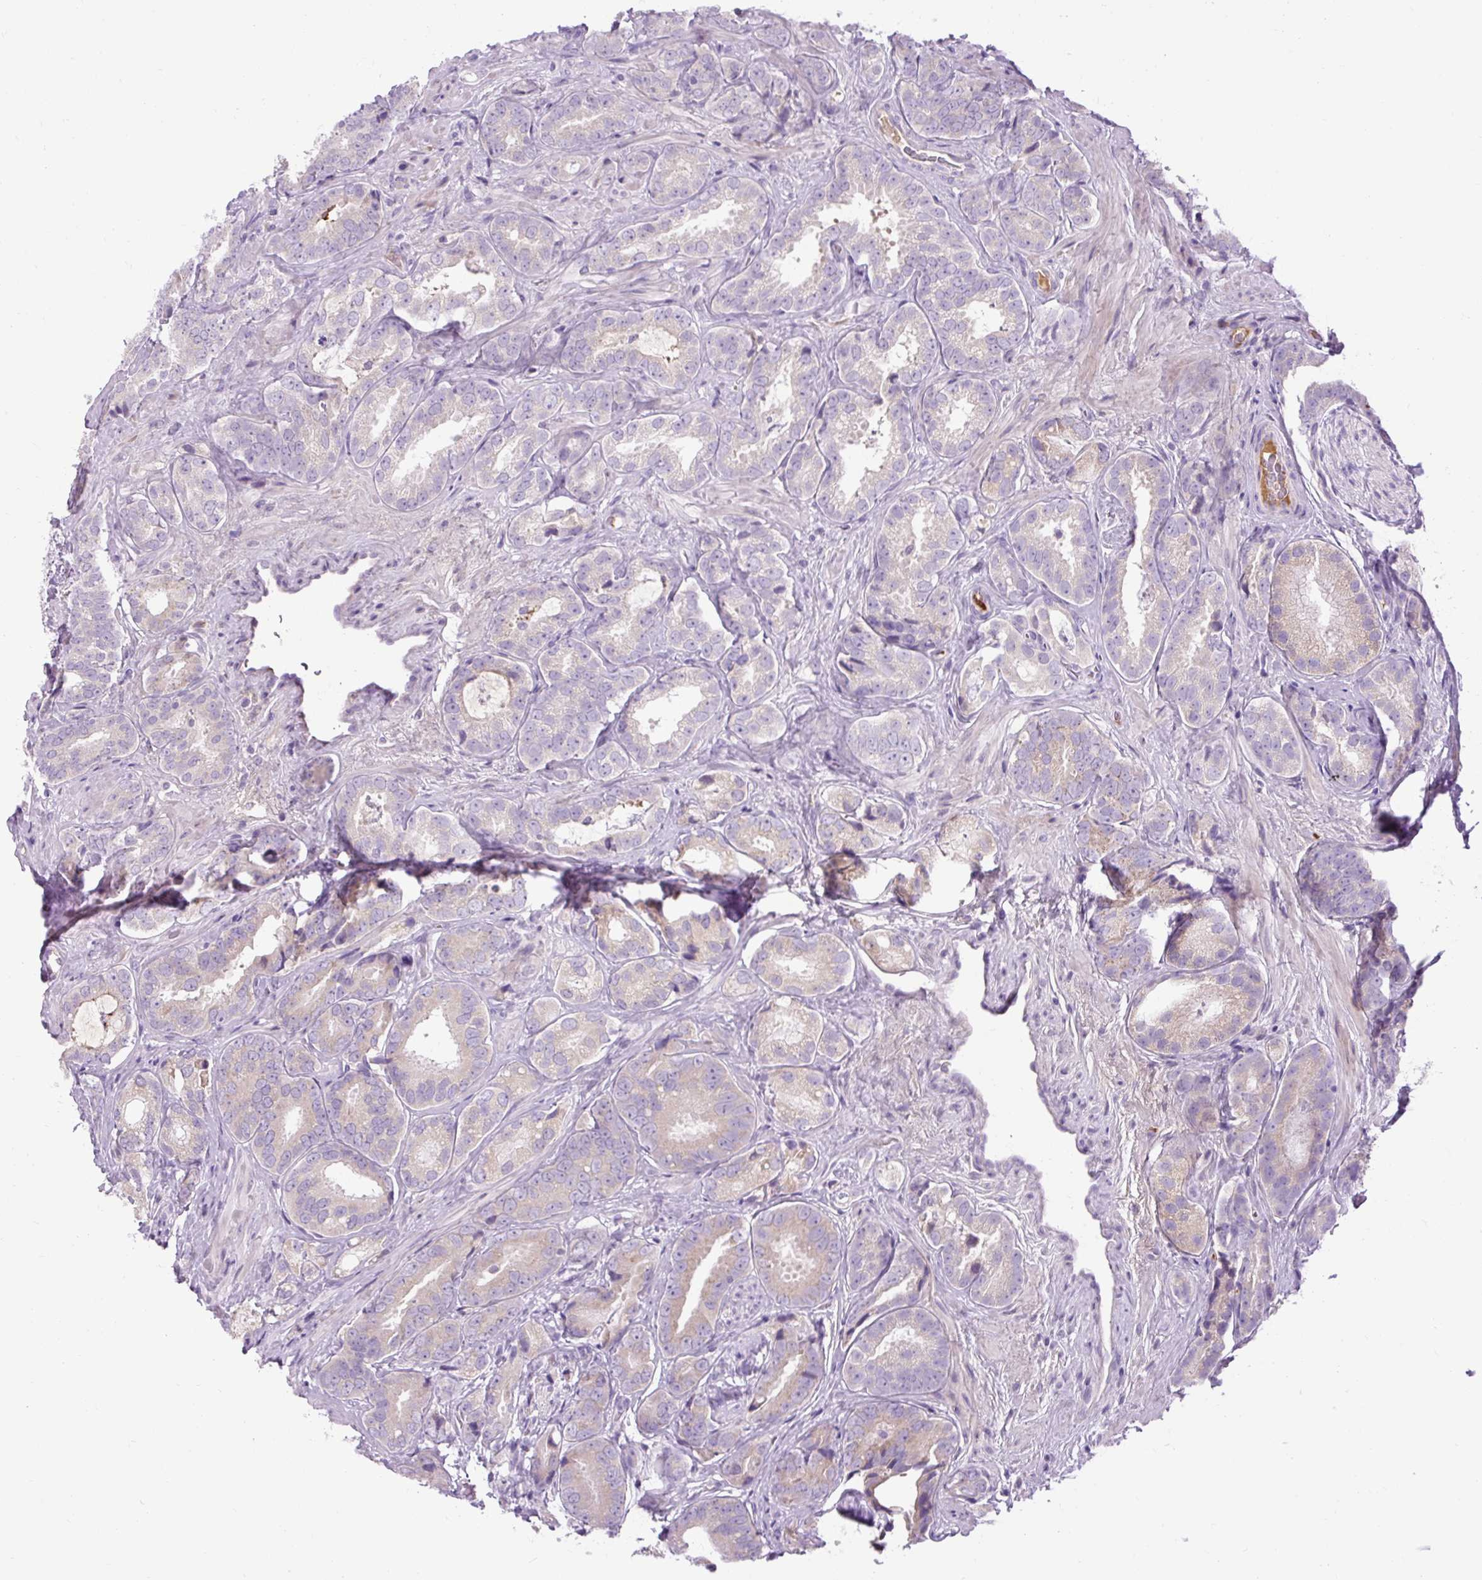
{"staining": {"intensity": "negative", "quantity": "none", "location": "none"}, "tissue": "prostate cancer", "cell_type": "Tumor cells", "image_type": "cancer", "snomed": [{"axis": "morphology", "description": "Adenocarcinoma, High grade"}, {"axis": "topography", "description": "Prostate"}], "caption": "Protein analysis of prostate high-grade adenocarcinoma shows no significant expression in tumor cells.", "gene": "ARRDC2", "patient": {"sex": "male", "age": 71}}